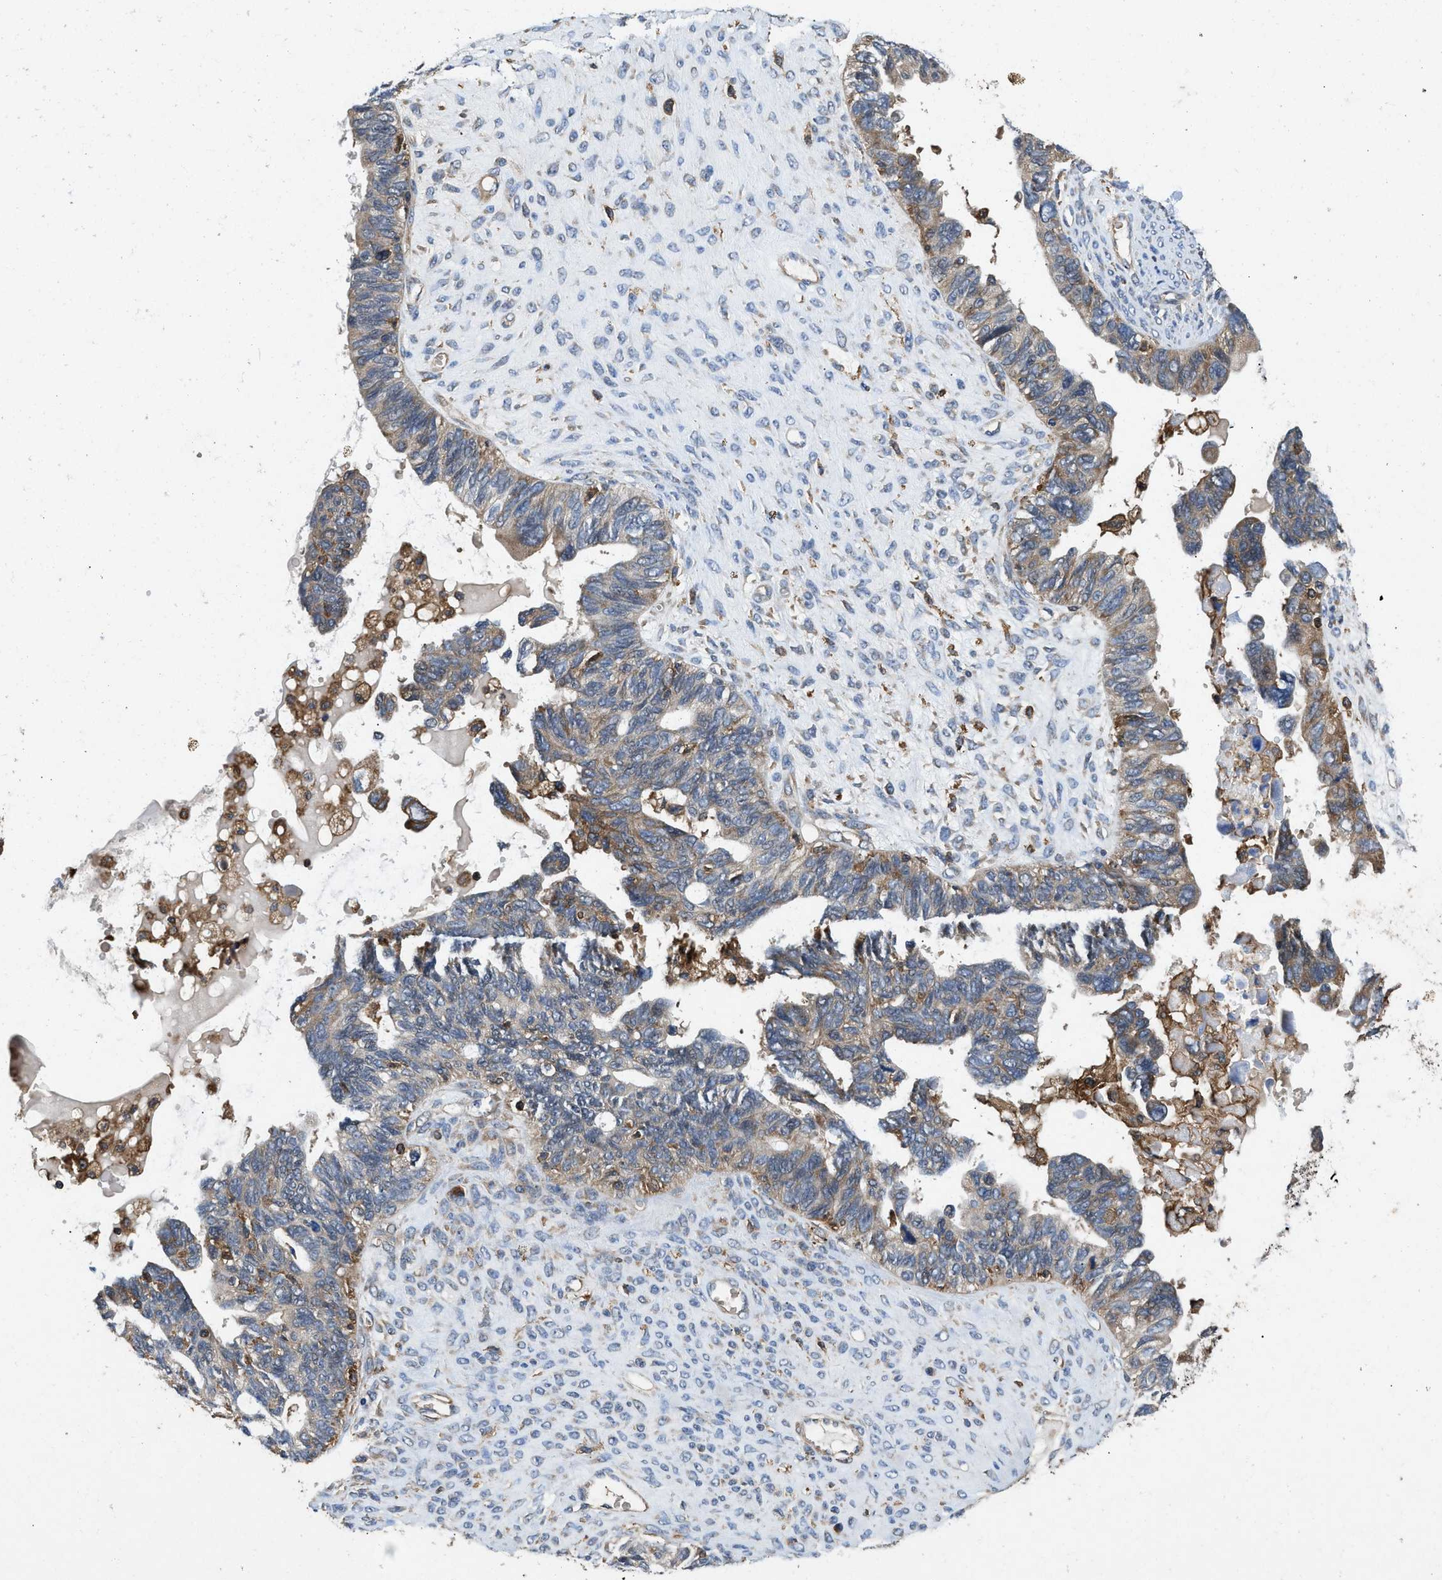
{"staining": {"intensity": "weak", "quantity": "25%-75%", "location": "cytoplasmic/membranous"}, "tissue": "ovarian cancer", "cell_type": "Tumor cells", "image_type": "cancer", "snomed": [{"axis": "morphology", "description": "Cystadenocarcinoma, serous, NOS"}, {"axis": "topography", "description": "Ovary"}], "caption": "Weak cytoplasmic/membranous positivity for a protein is seen in about 25%-75% of tumor cells of ovarian cancer using immunohistochemistry.", "gene": "LINGO2", "patient": {"sex": "female", "age": 79}}